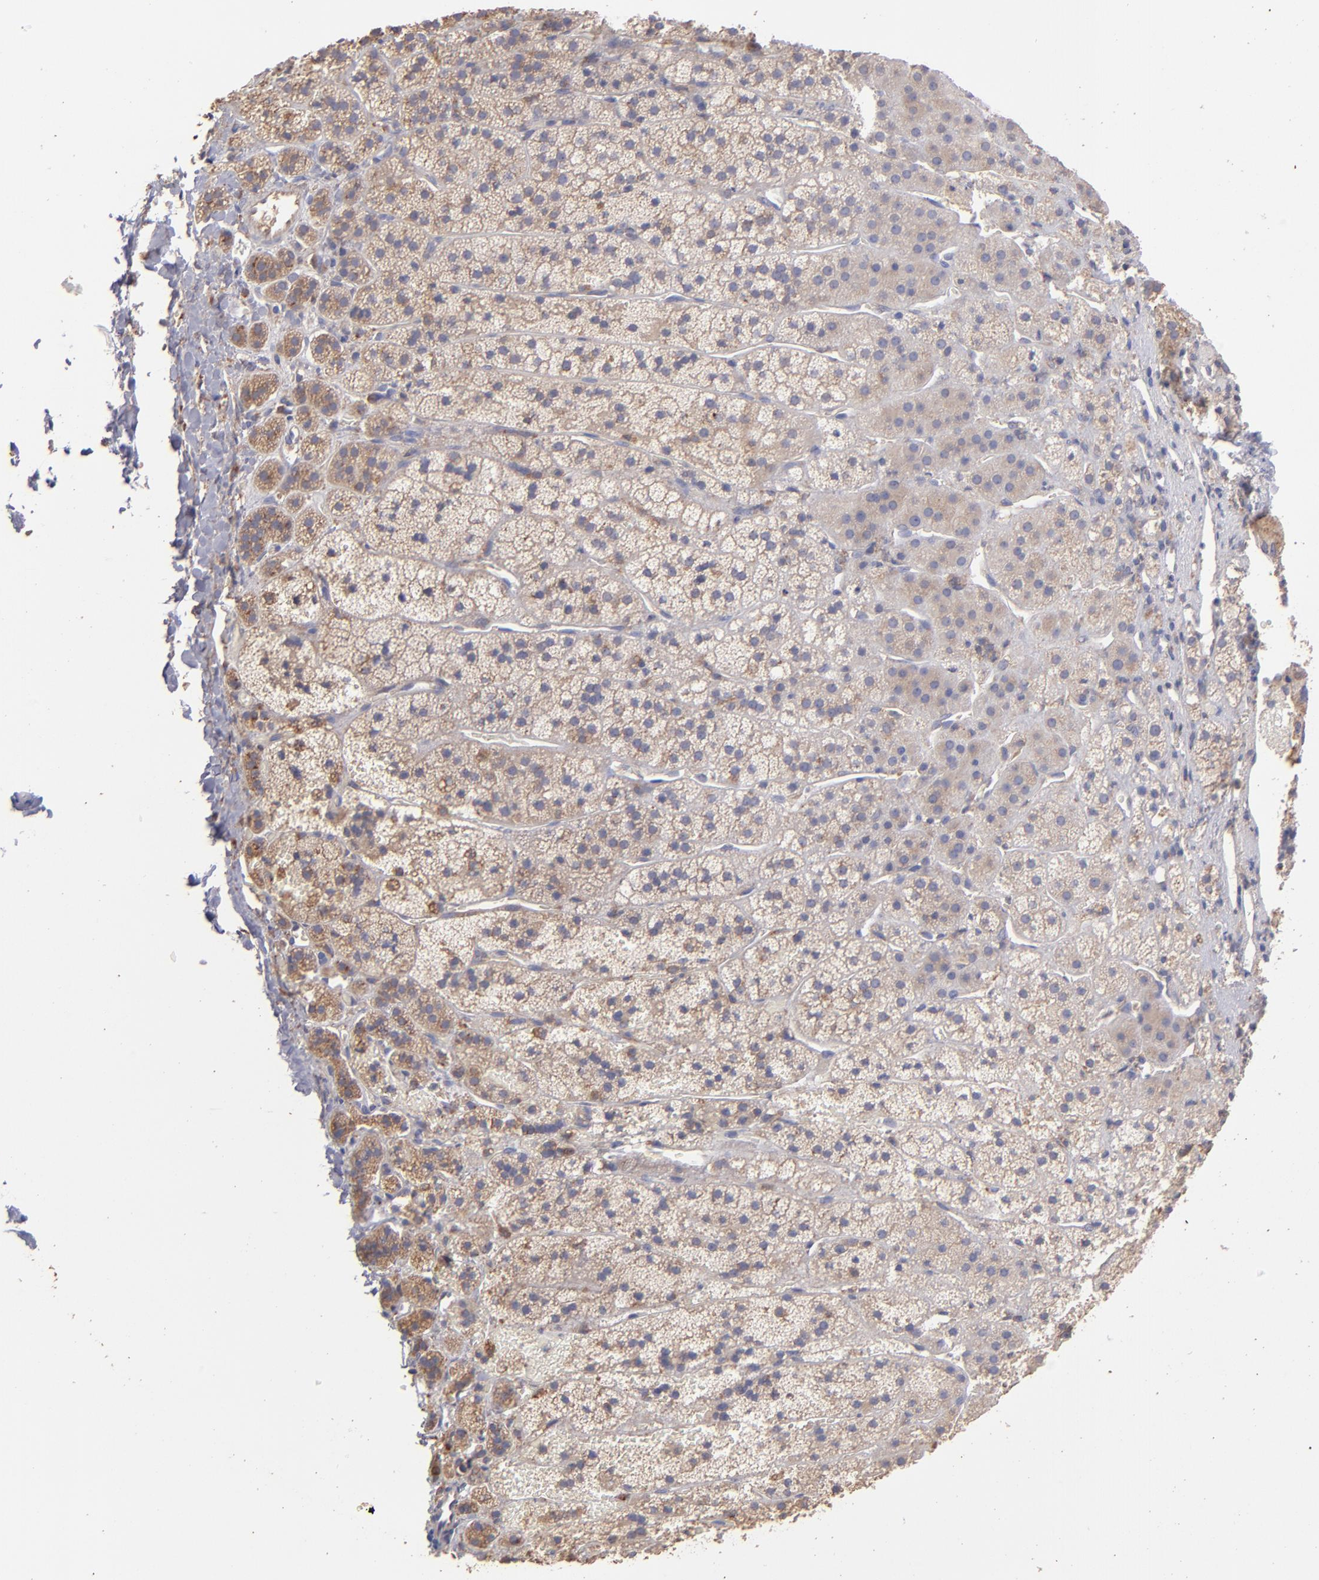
{"staining": {"intensity": "weak", "quantity": "<25%", "location": "cytoplasmic/membranous"}, "tissue": "adrenal gland", "cell_type": "Glandular cells", "image_type": "normal", "snomed": [{"axis": "morphology", "description": "Normal tissue, NOS"}, {"axis": "topography", "description": "Adrenal gland"}], "caption": "Histopathology image shows no significant protein staining in glandular cells of normal adrenal gland.", "gene": "NFKBIE", "patient": {"sex": "female", "age": 44}}